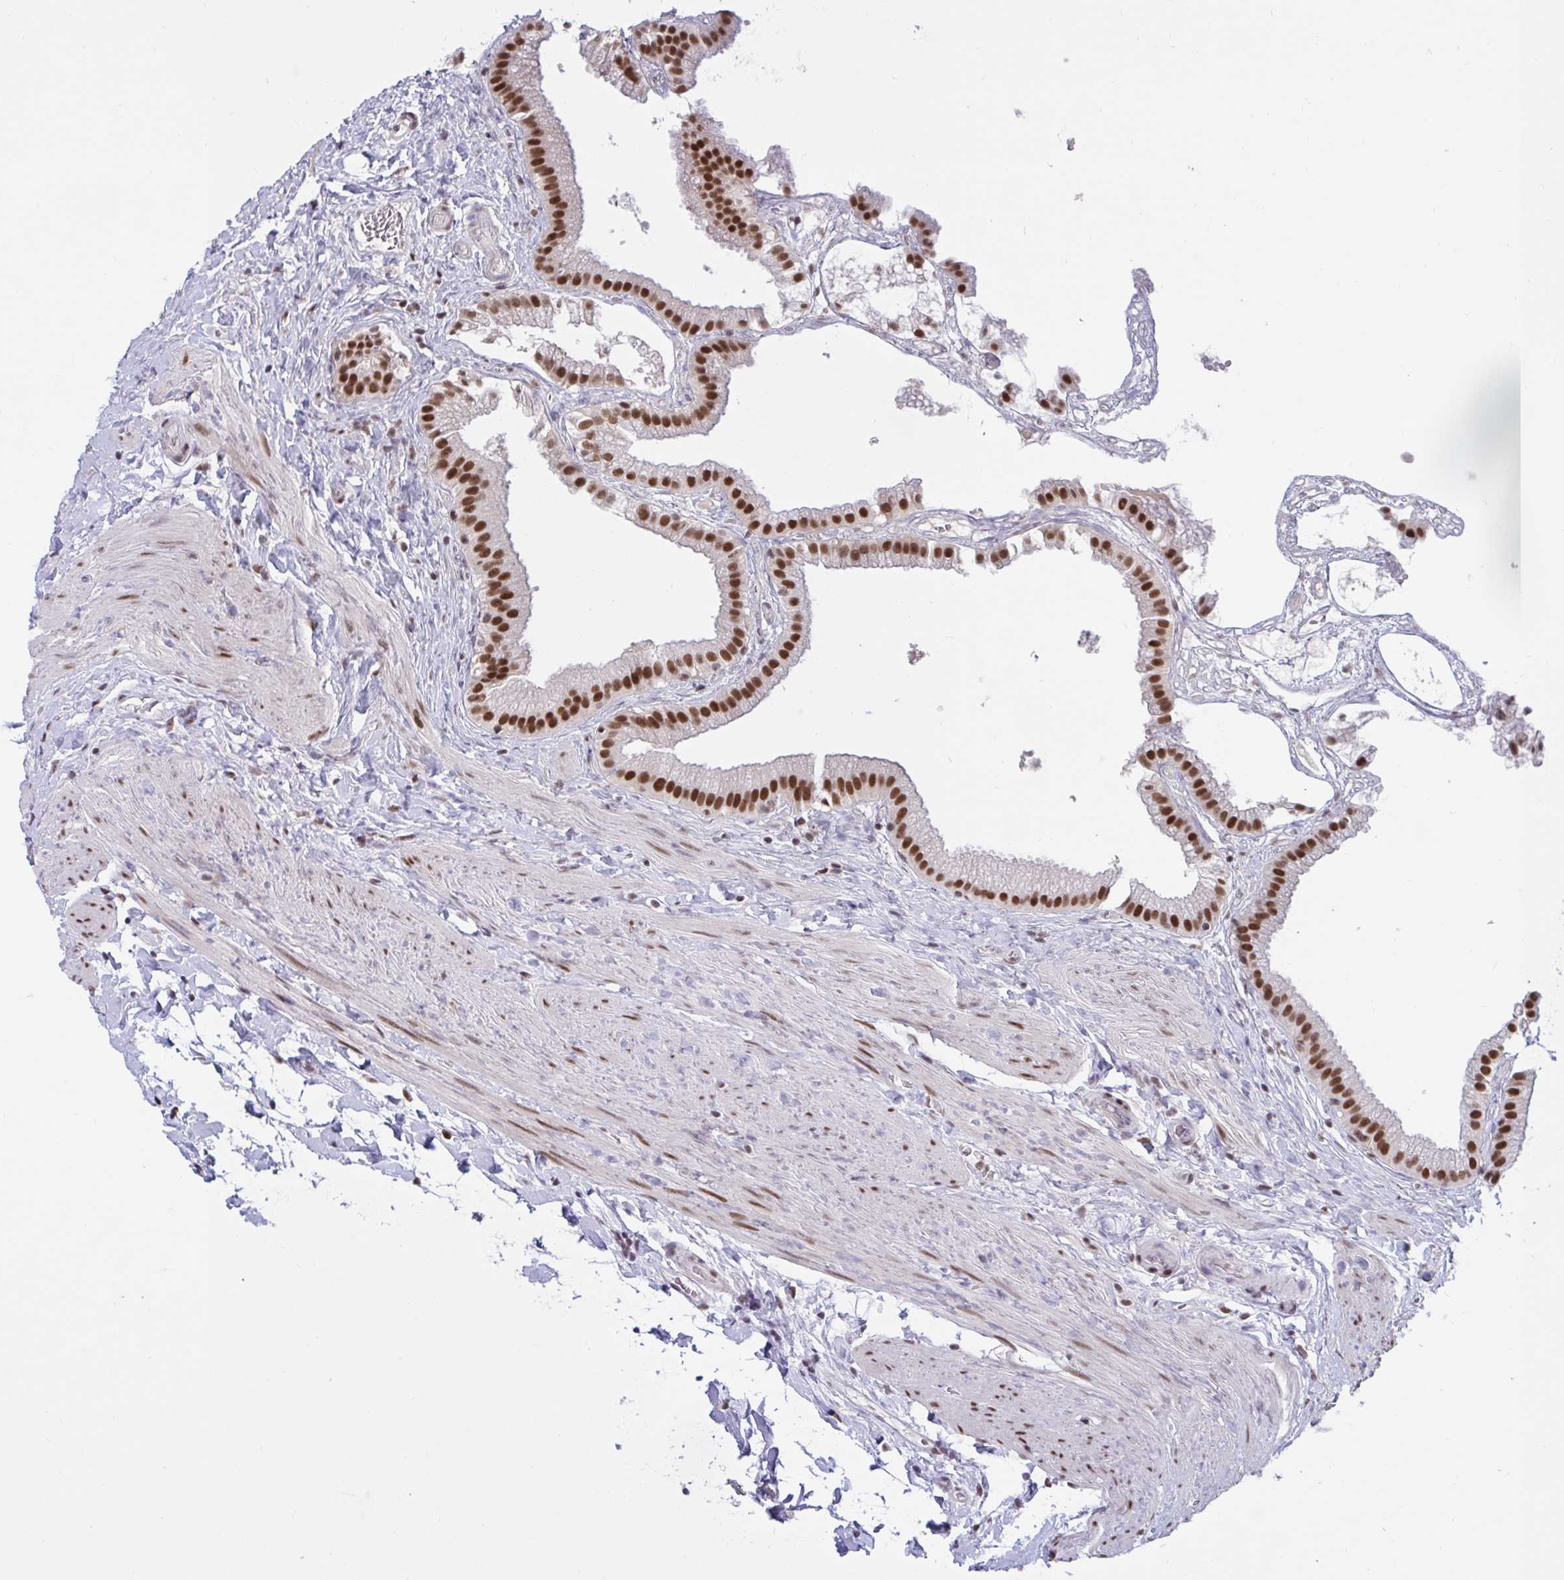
{"staining": {"intensity": "strong", "quantity": ">75%", "location": "nuclear"}, "tissue": "gallbladder", "cell_type": "Glandular cells", "image_type": "normal", "snomed": [{"axis": "morphology", "description": "Normal tissue, NOS"}, {"axis": "topography", "description": "Gallbladder"}], "caption": "Gallbladder stained with immunohistochemistry (IHC) shows strong nuclear expression in approximately >75% of glandular cells.", "gene": "PHF10", "patient": {"sex": "female", "age": 63}}